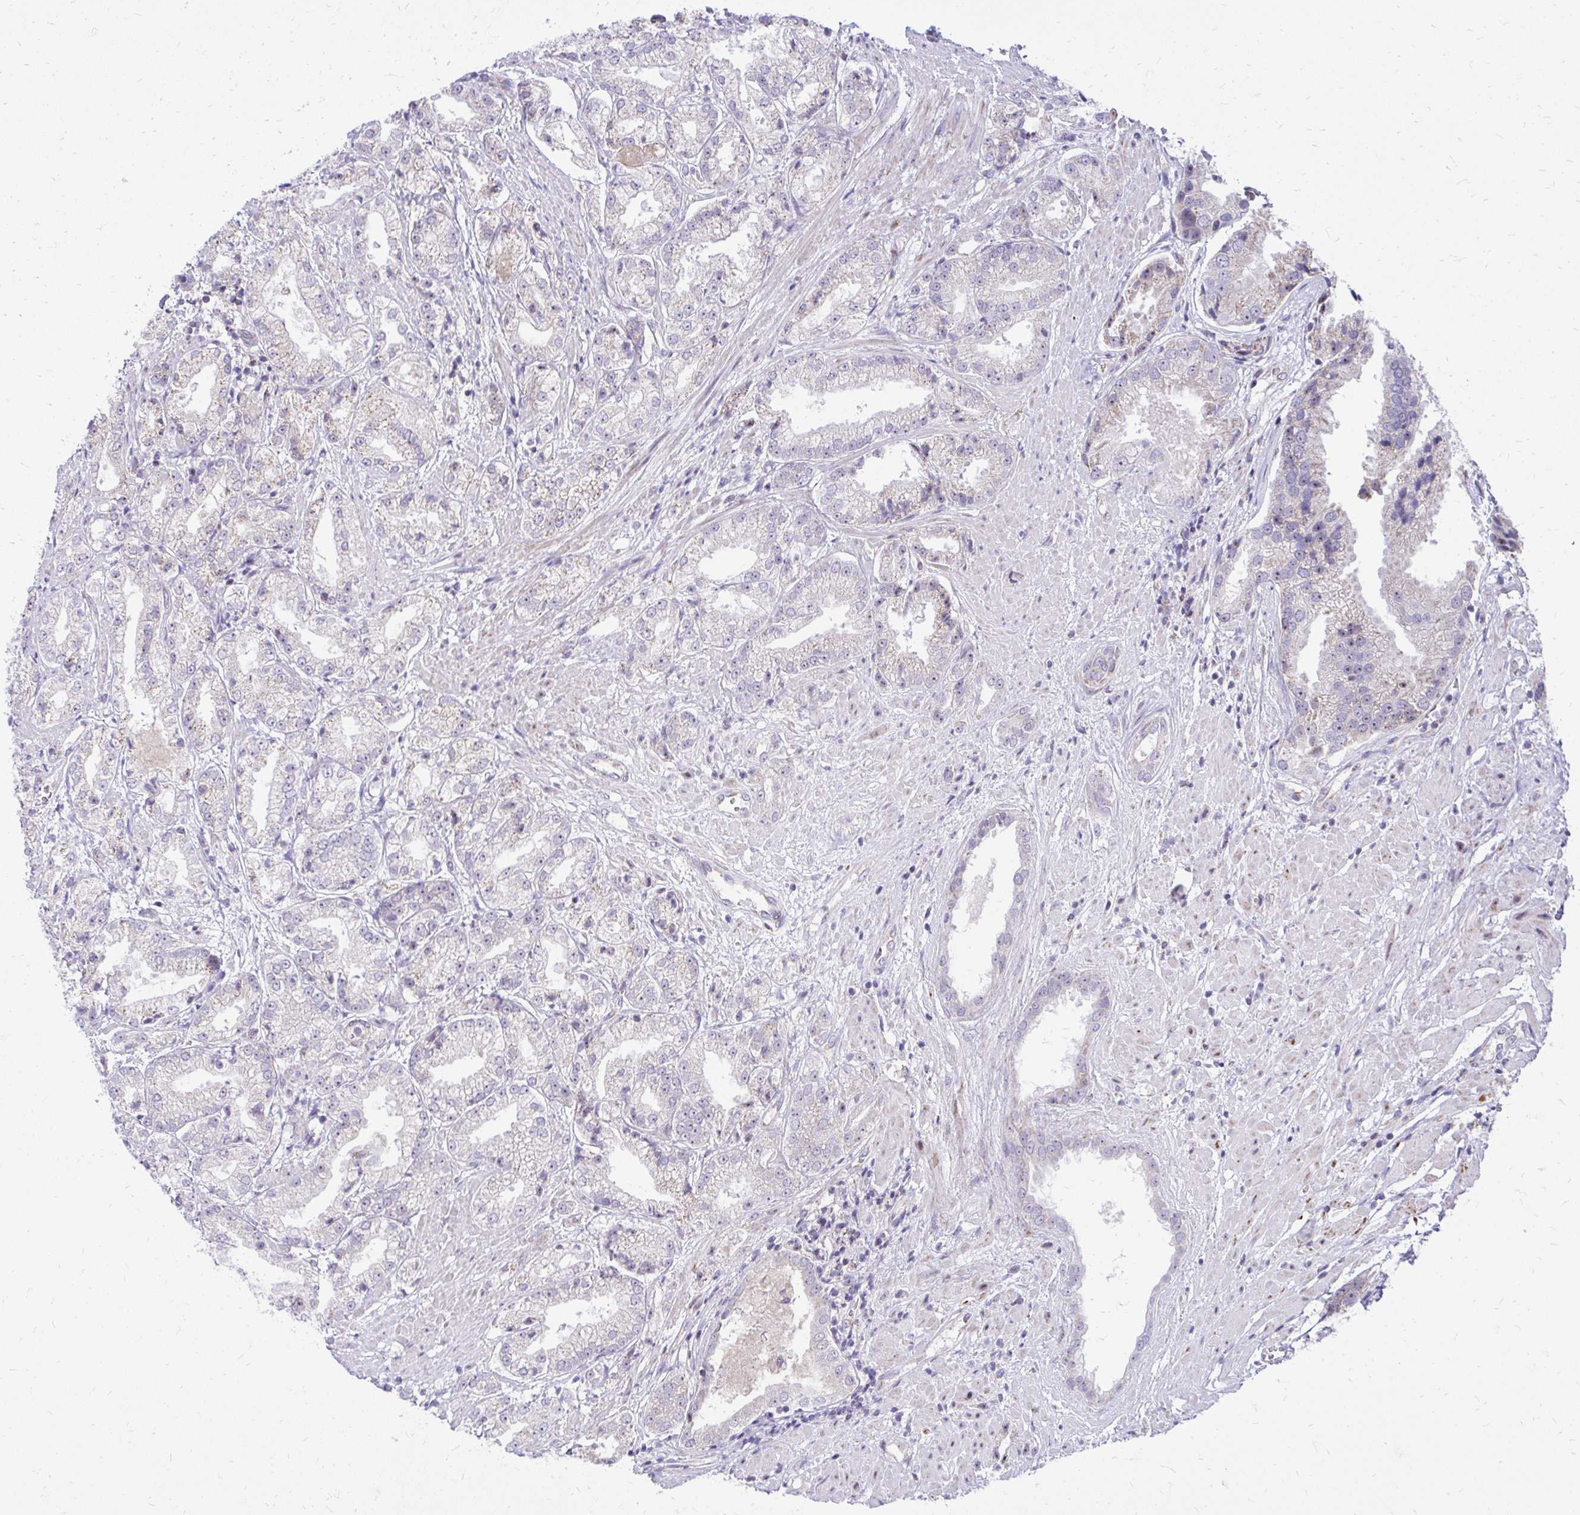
{"staining": {"intensity": "weak", "quantity": "<25%", "location": "cytoplasmic/membranous"}, "tissue": "prostate cancer", "cell_type": "Tumor cells", "image_type": "cancer", "snomed": [{"axis": "morphology", "description": "Adenocarcinoma, High grade"}, {"axis": "topography", "description": "Prostate"}], "caption": "Photomicrograph shows no protein staining in tumor cells of prostate cancer tissue.", "gene": "GPRIN3", "patient": {"sex": "male", "age": 61}}